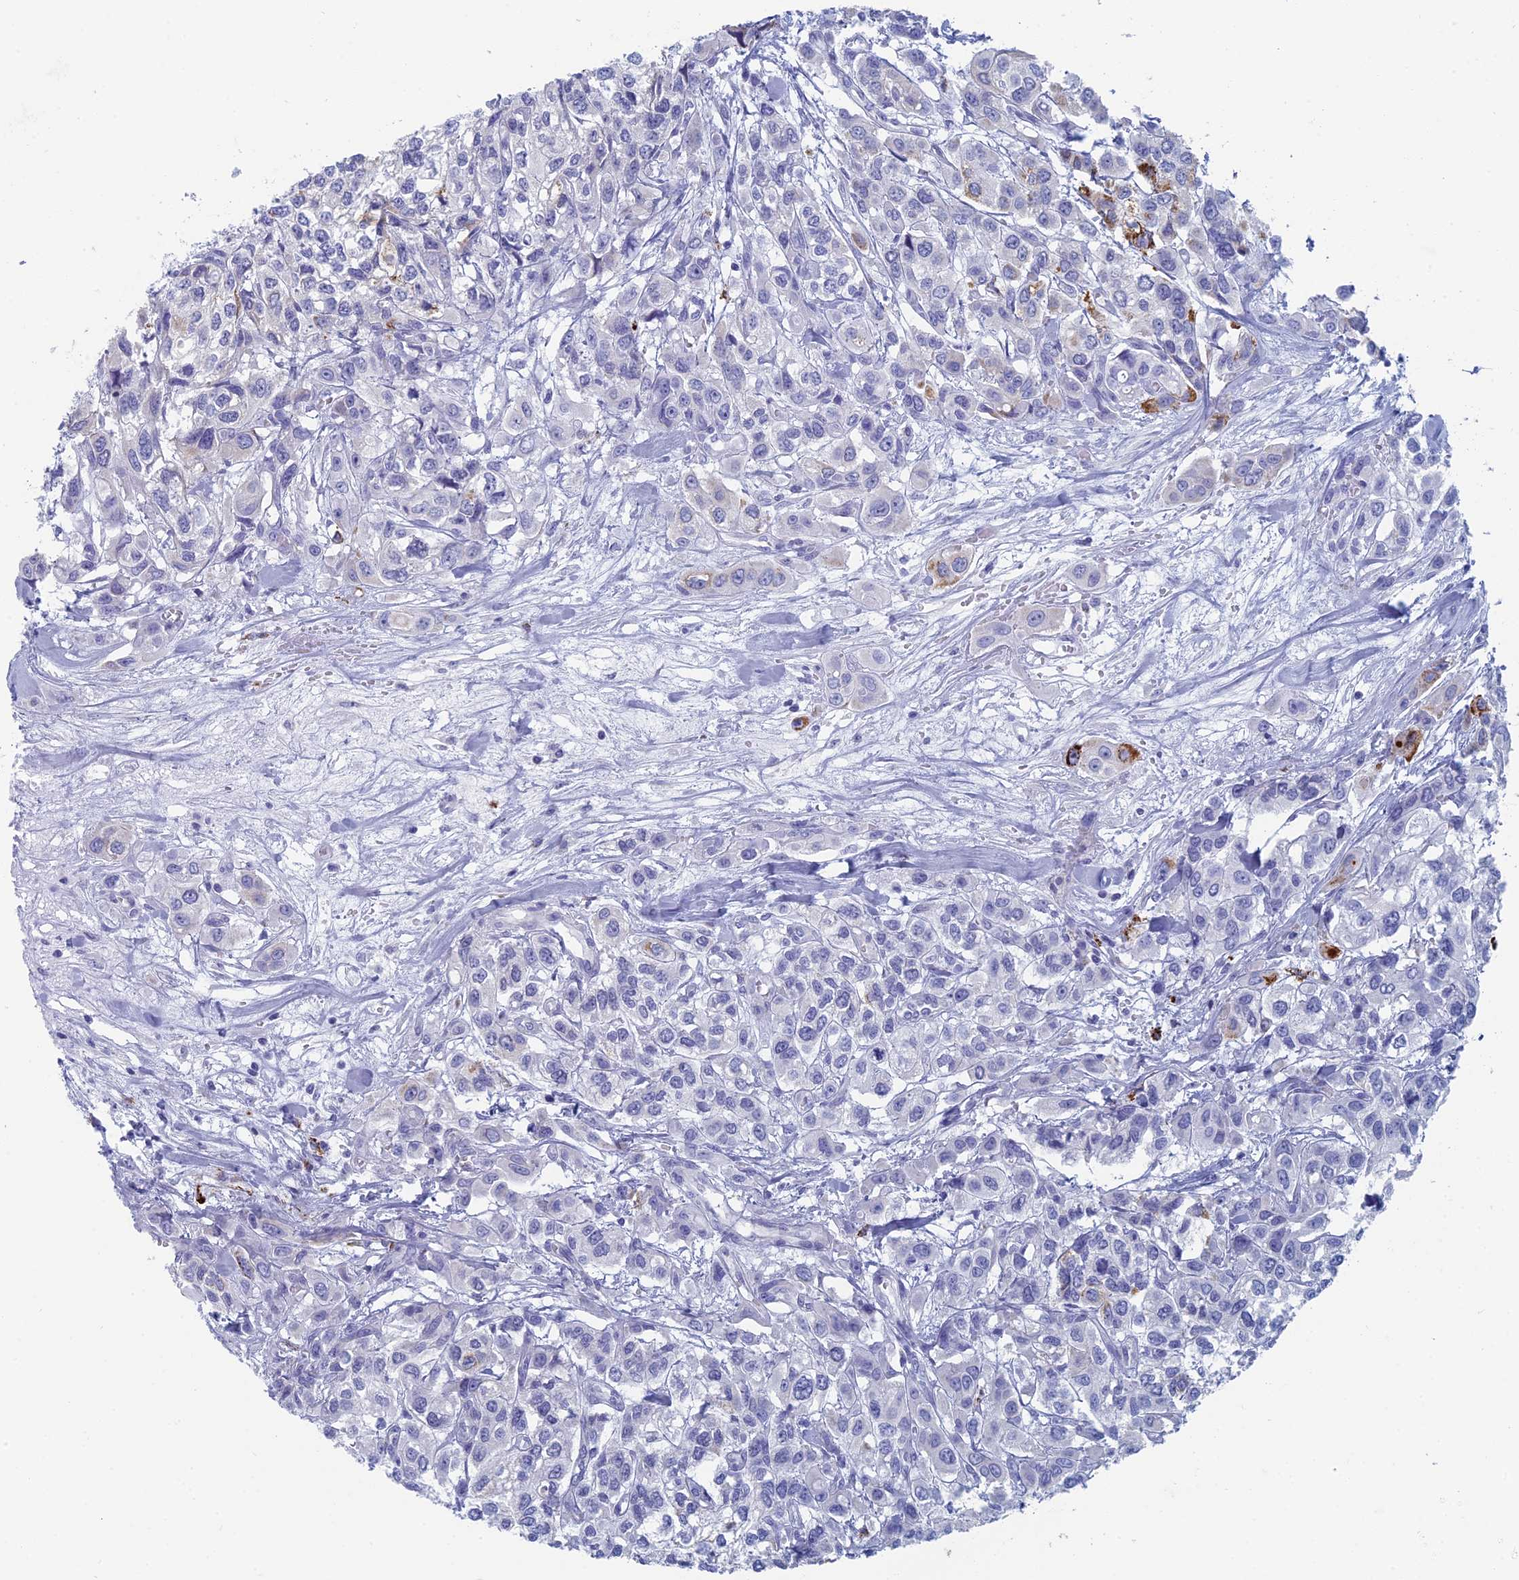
{"staining": {"intensity": "strong", "quantity": "<25%", "location": "cytoplasmic/membranous"}, "tissue": "urothelial cancer", "cell_type": "Tumor cells", "image_type": "cancer", "snomed": [{"axis": "morphology", "description": "Urothelial carcinoma, High grade"}, {"axis": "topography", "description": "Urinary bladder"}], "caption": "Brown immunohistochemical staining in human high-grade urothelial carcinoma demonstrates strong cytoplasmic/membranous staining in about <25% of tumor cells.", "gene": "ALMS1", "patient": {"sex": "male", "age": 67}}